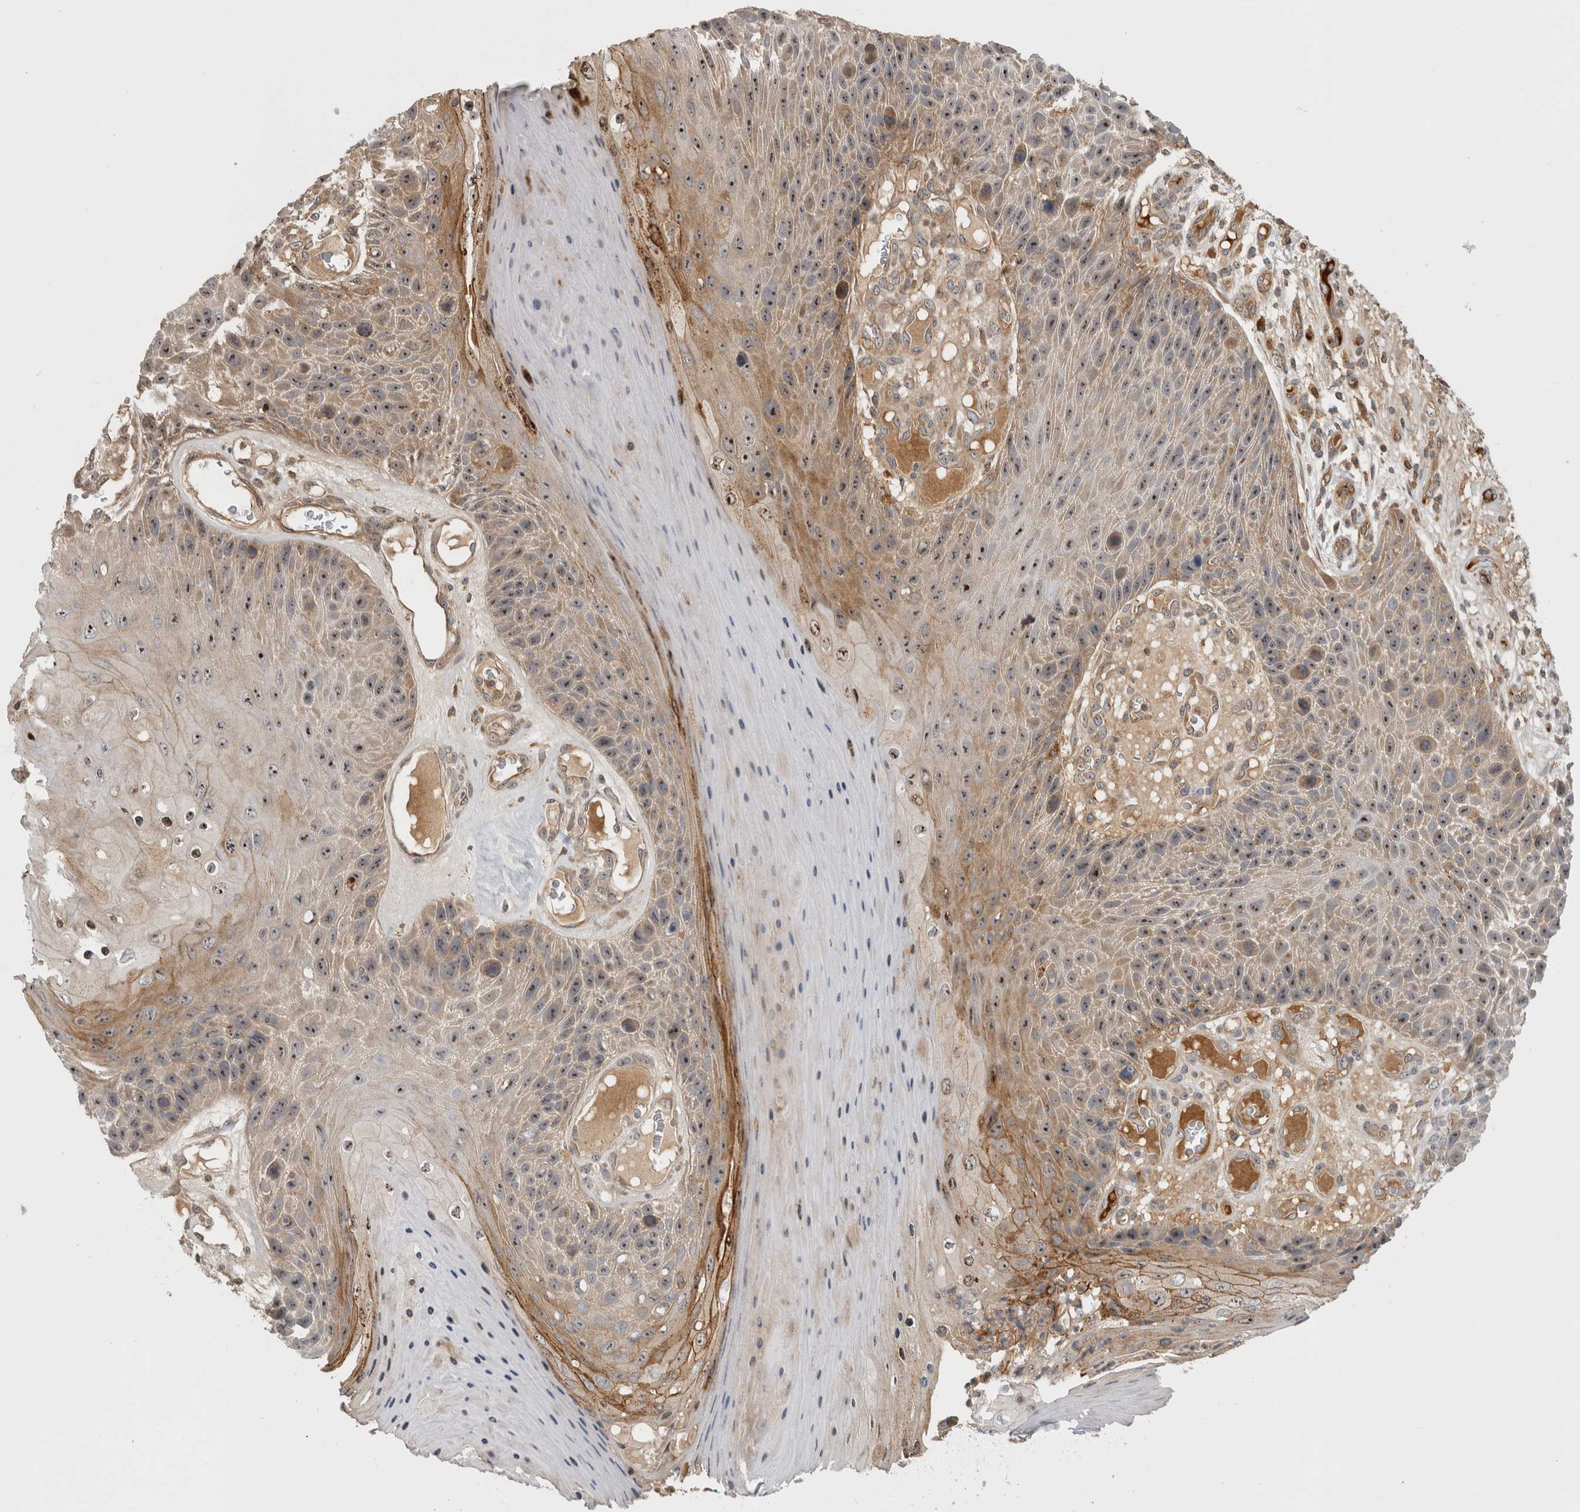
{"staining": {"intensity": "moderate", "quantity": ">75%", "location": "cytoplasmic/membranous,nuclear"}, "tissue": "skin cancer", "cell_type": "Tumor cells", "image_type": "cancer", "snomed": [{"axis": "morphology", "description": "Squamous cell carcinoma, NOS"}, {"axis": "topography", "description": "Skin"}], "caption": "Squamous cell carcinoma (skin) was stained to show a protein in brown. There is medium levels of moderate cytoplasmic/membranous and nuclear staining in approximately >75% of tumor cells. The protein is stained brown, and the nuclei are stained in blue (DAB IHC with brightfield microscopy, high magnification).", "gene": "WASF2", "patient": {"sex": "female", "age": 88}}